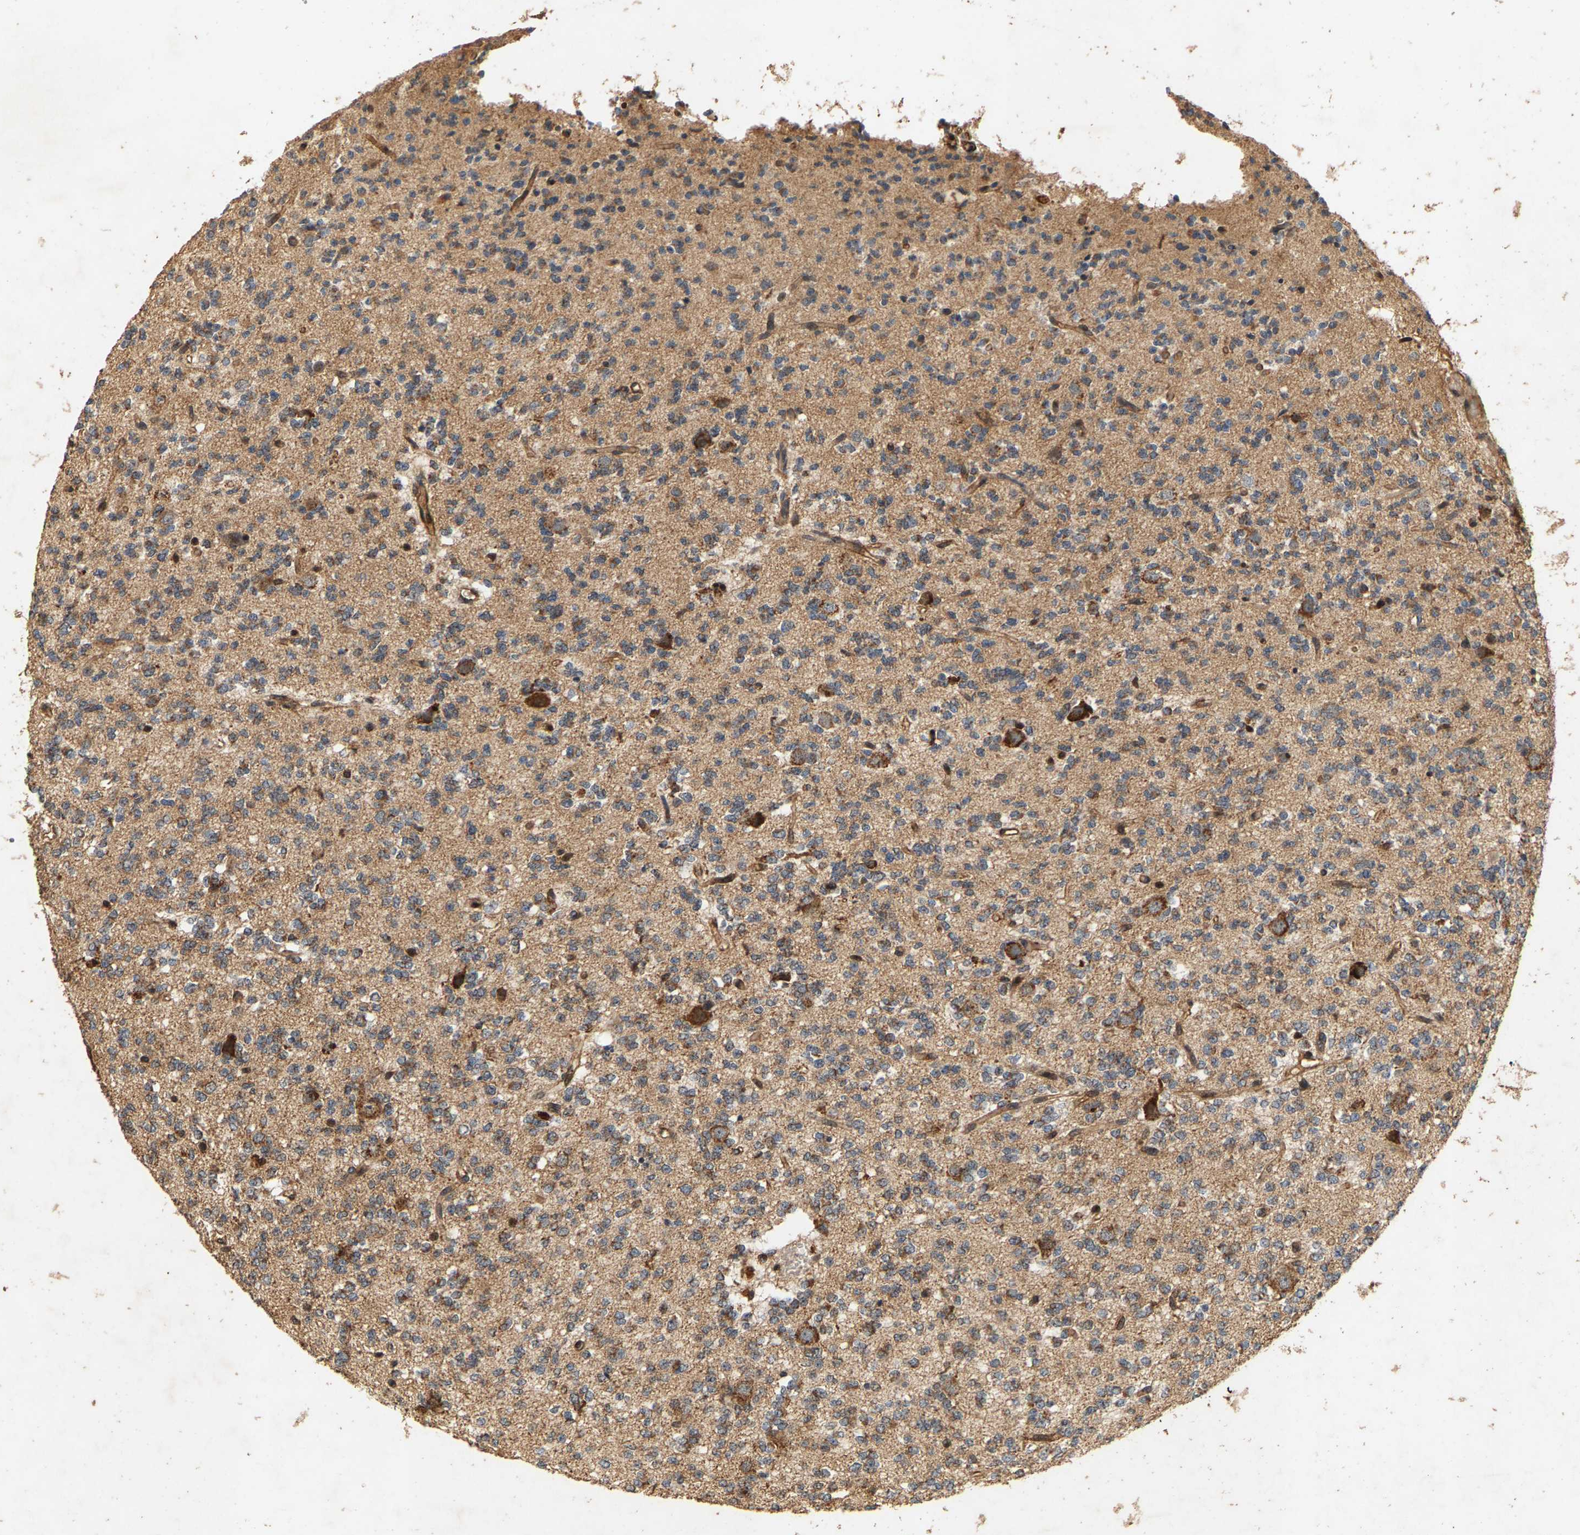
{"staining": {"intensity": "weak", "quantity": ">75%", "location": "cytoplasmic/membranous"}, "tissue": "glioma", "cell_type": "Tumor cells", "image_type": "cancer", "snomed": [{"axis": "morphology", "description": "Glioma, malignant, Low grade"}, {"axis": "topography", "description": "Brain"}], "caption": "Weak cytoplasmic/membranous staining is appreciated in approximately >75% of tumor cells in glioma. (IHC, brightfield microscopy, high magnification).", "gene": "CIDEC", "patient": {"sex": "male", "age": 38}}